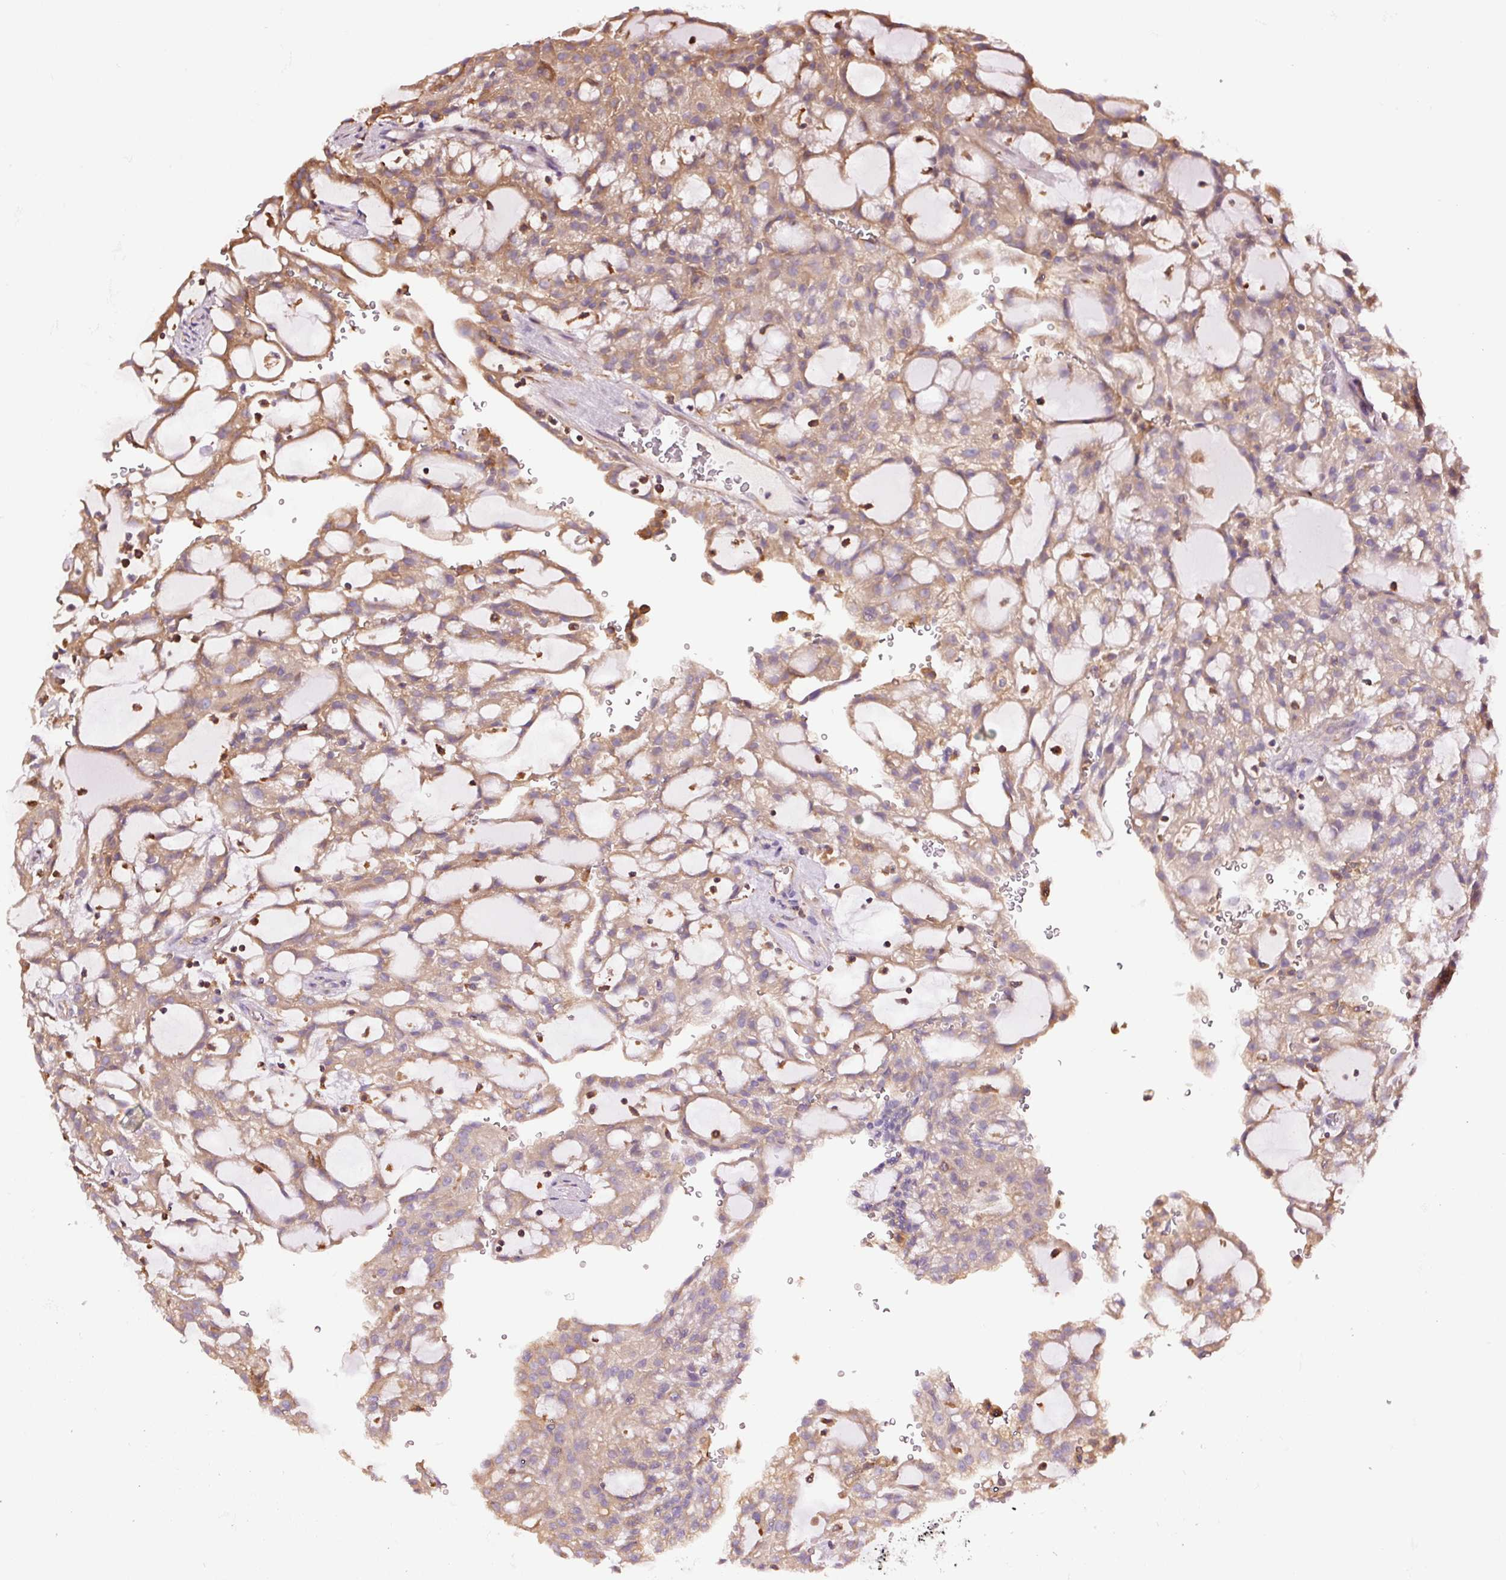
{"staining": {"intensity": "moderate", "quantity": ">75%", "location": "cytoplasmic/membranous"}, "tissue": "renal cancer", "cell_type": "Tumor cells", "image_type": "cancer", "snomed": [{"axis": "morphology", "description": "Adenocarcinoma, NOS"}, {"axis": "topography", "description": "Kidney"}], "caption": "Brown immunohistochemical staining in human renal cancer (adenocarcinoma) shows moderate cytoplasmic/membranous staining in approximately >75% of tumor cells. The protein of interest is shown in brown color, while the nuclei are stained blue.", "gene": "METAP1", "patient": {"sex": "male", "age": 63}}